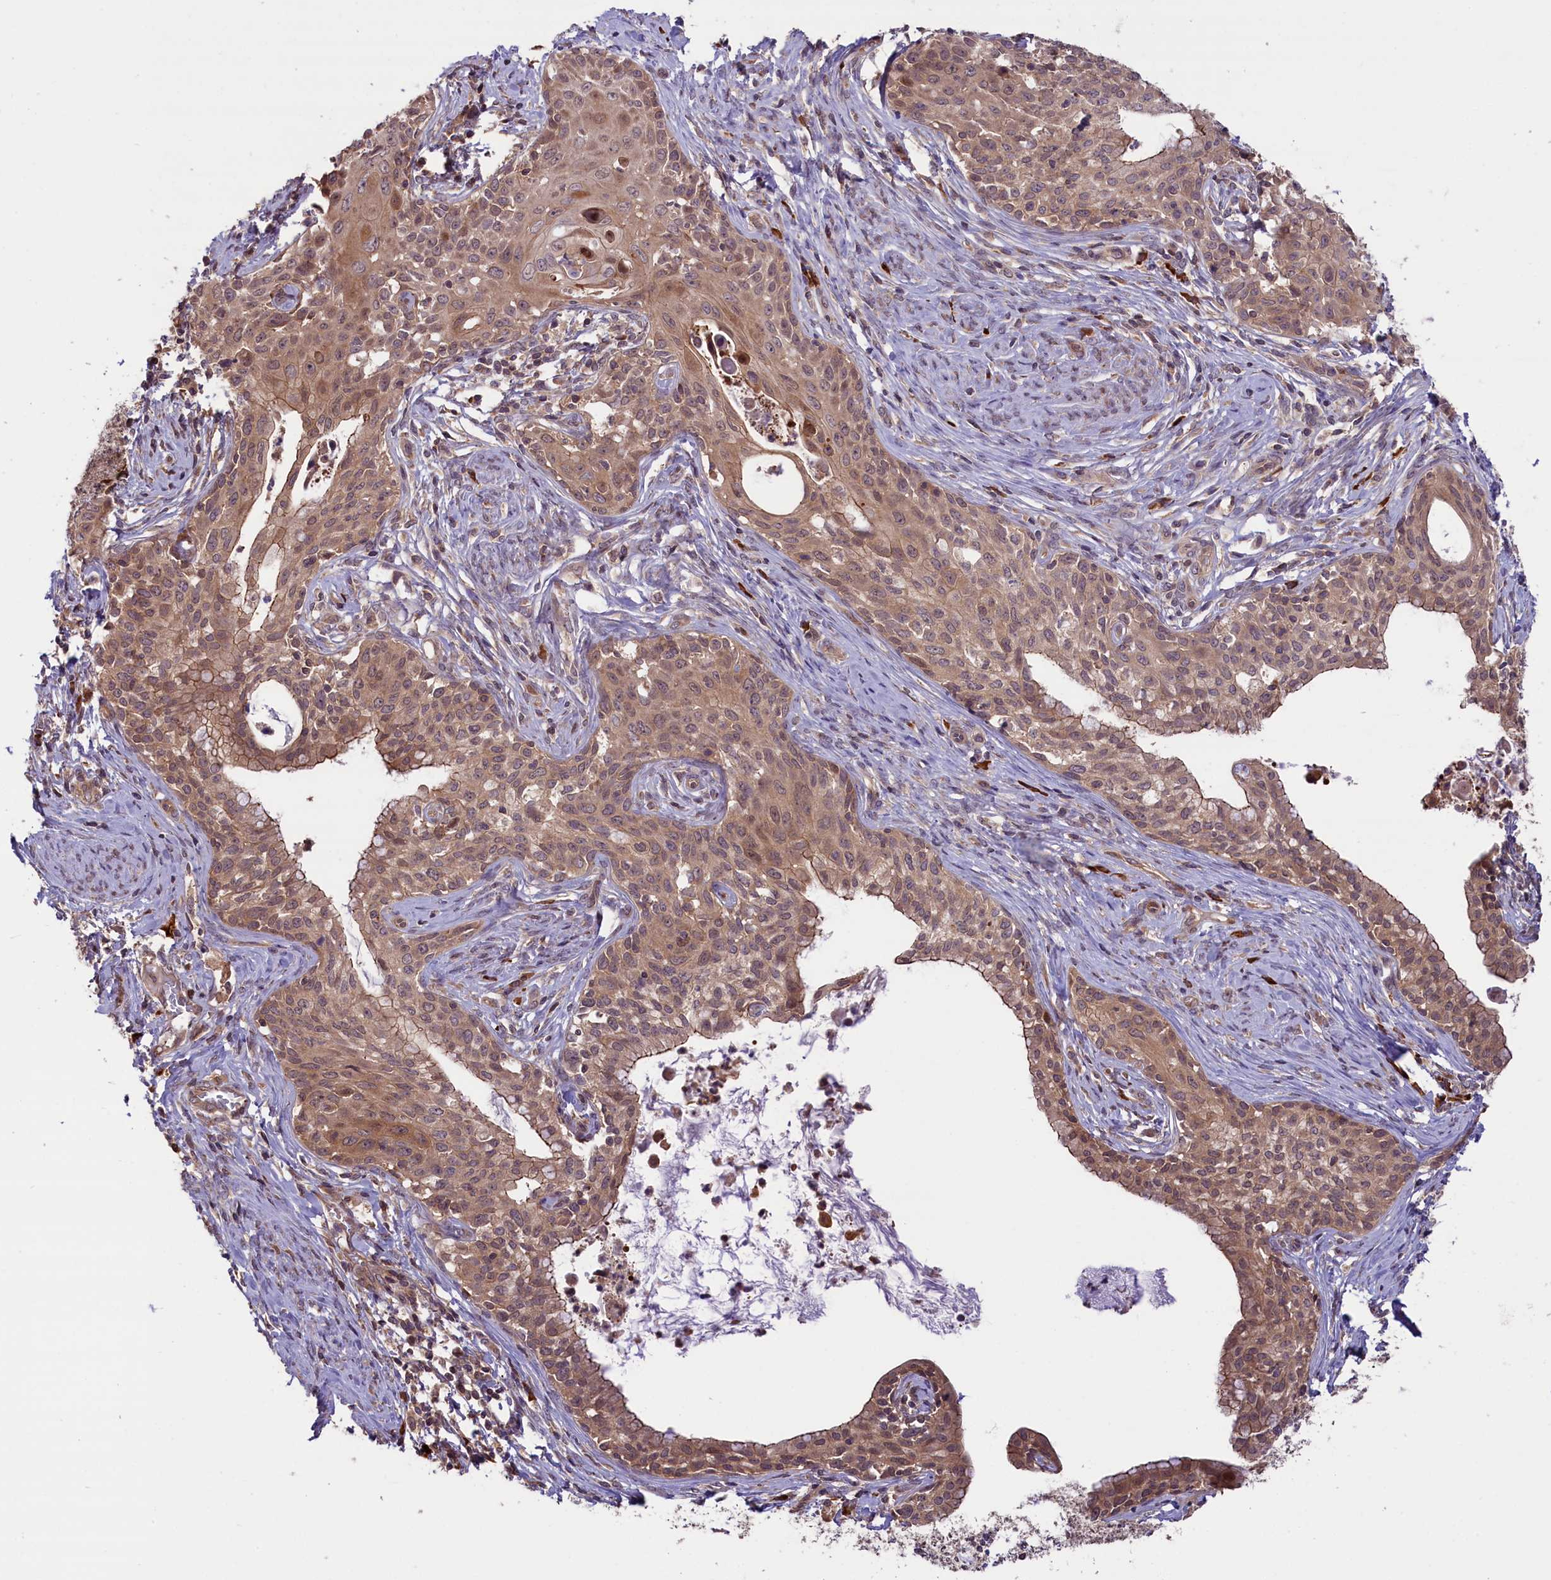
{"staining": {"intensity": "moderate", "quantity": ">75%", "location": "cytoplasmic/membranous,nuclear"}, "tissue": "cervical cancer", "cell_type": "Tumor cells", "image_type": "cancer", "snomed": [{"axis": "morphology", "description": "Squamous cell carcinoma, NOS"}, {"axis": "morphology", "description": "Adenocarcinoma, NOS"}, {"axis": "topography", "description": "Cervix"}], "caption": "Adenocarcinoma (cervical) was stained to show a protein in brown. There is medium levels of moderate cytoplasmic/membranous and nuclear expression in approximately >75% of tumor cells.", "gene": "RIC8A", "patient": {"sex": "female", "age": 52}}